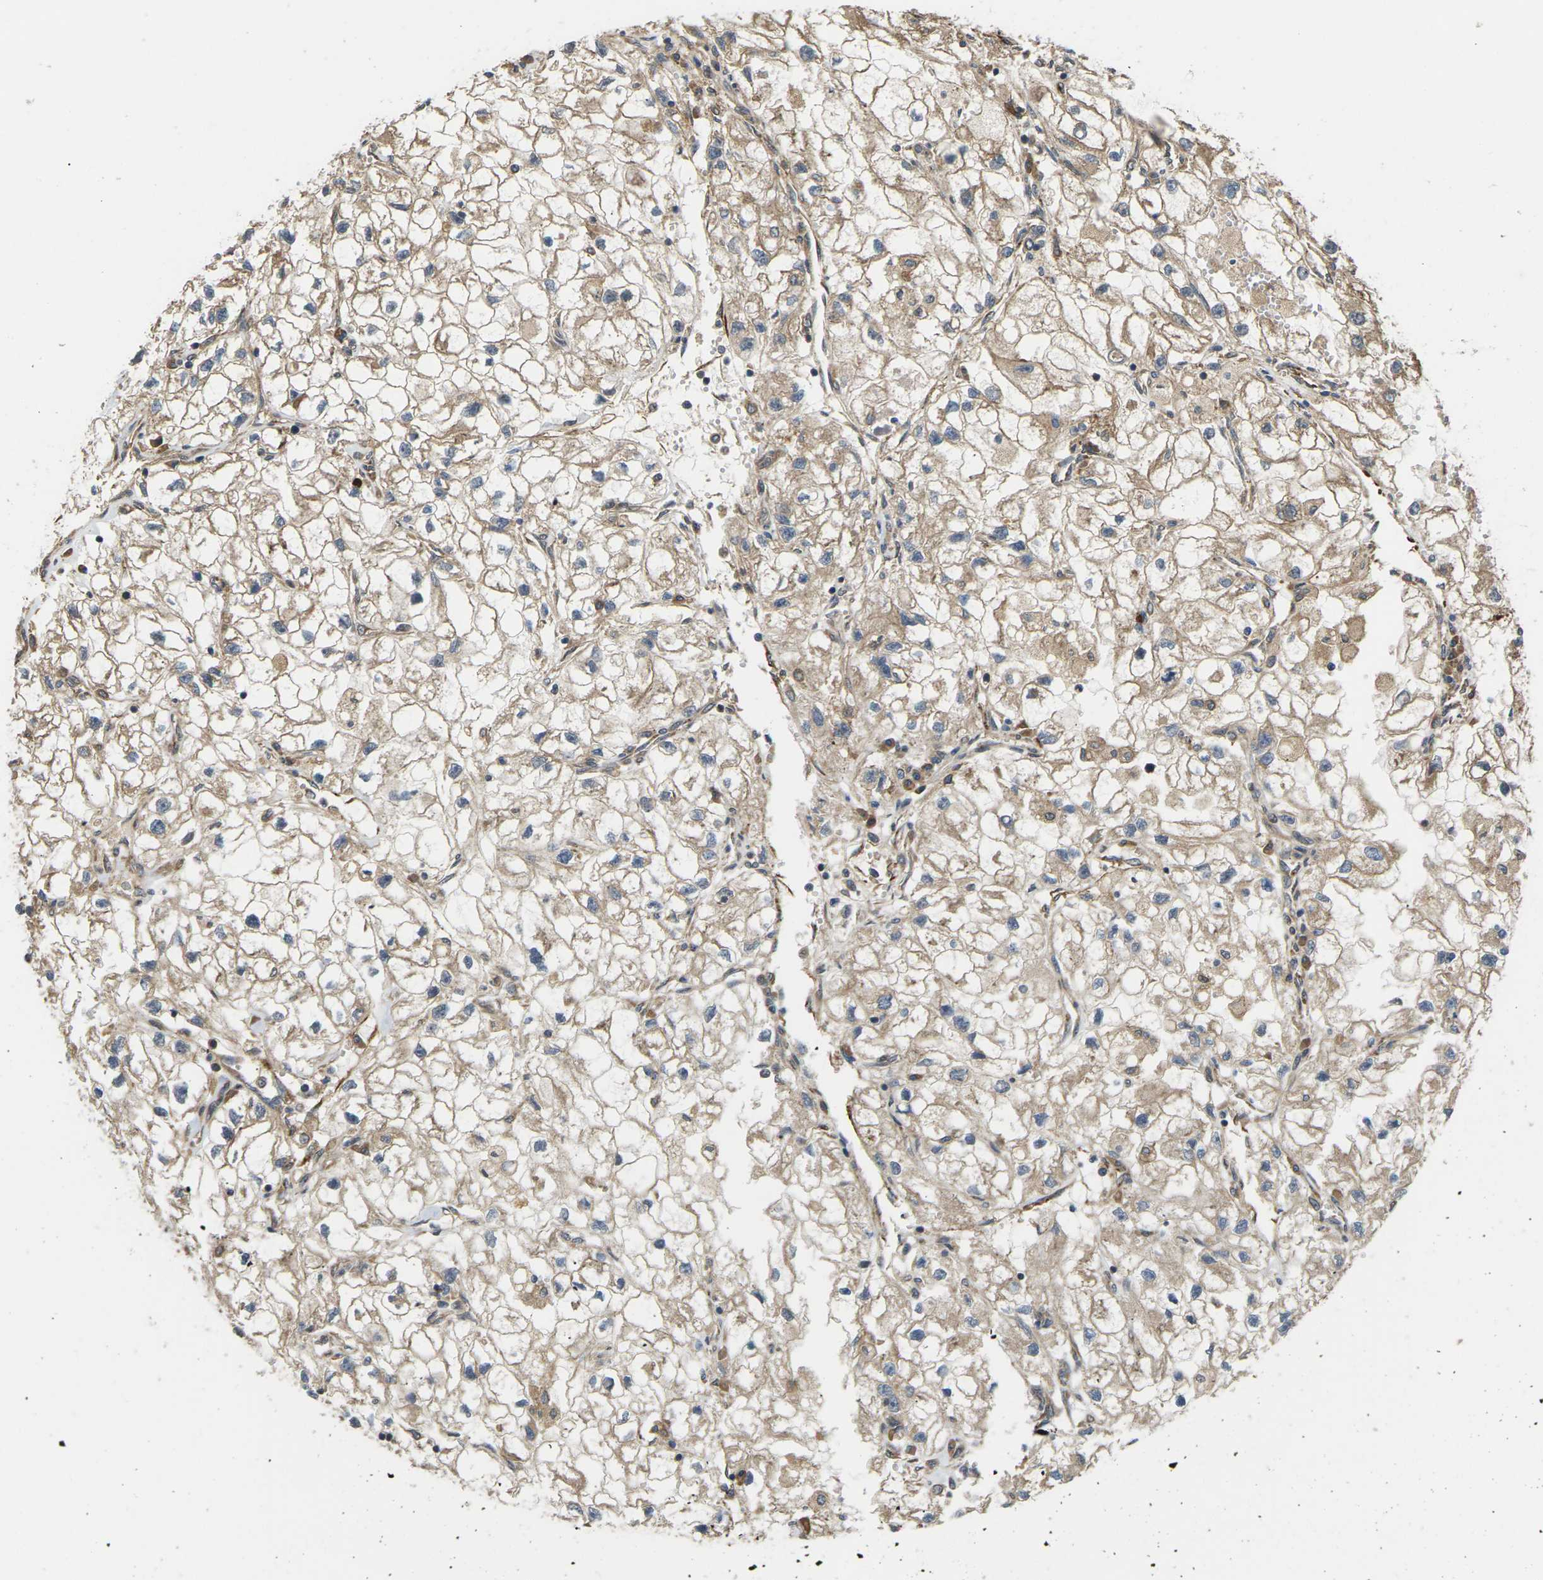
{"staining": {"intensity": "moderate", "quantity": ">75%", "location": "cytoplasmic/membranous"}, "tissue": "renal cancer", "cell_type": "Tumor cells", "image_type": "cancer", "snomed": [{"axis": "morphology", "description": "Adenocarcinoma, NOS"}, {"axis": "topography", "description": "Kidney"}], "caption": "This histopathology image demonstrates renal adenocarcinoma stained with IHC to label a protein in brown. The cytoplasmic/membranous of tumor cells show moderate positivity for the protein. Nuclei are counter-stained blue.", "gene": "NRAS", "patient": {"sex": "female", "age": 70}}